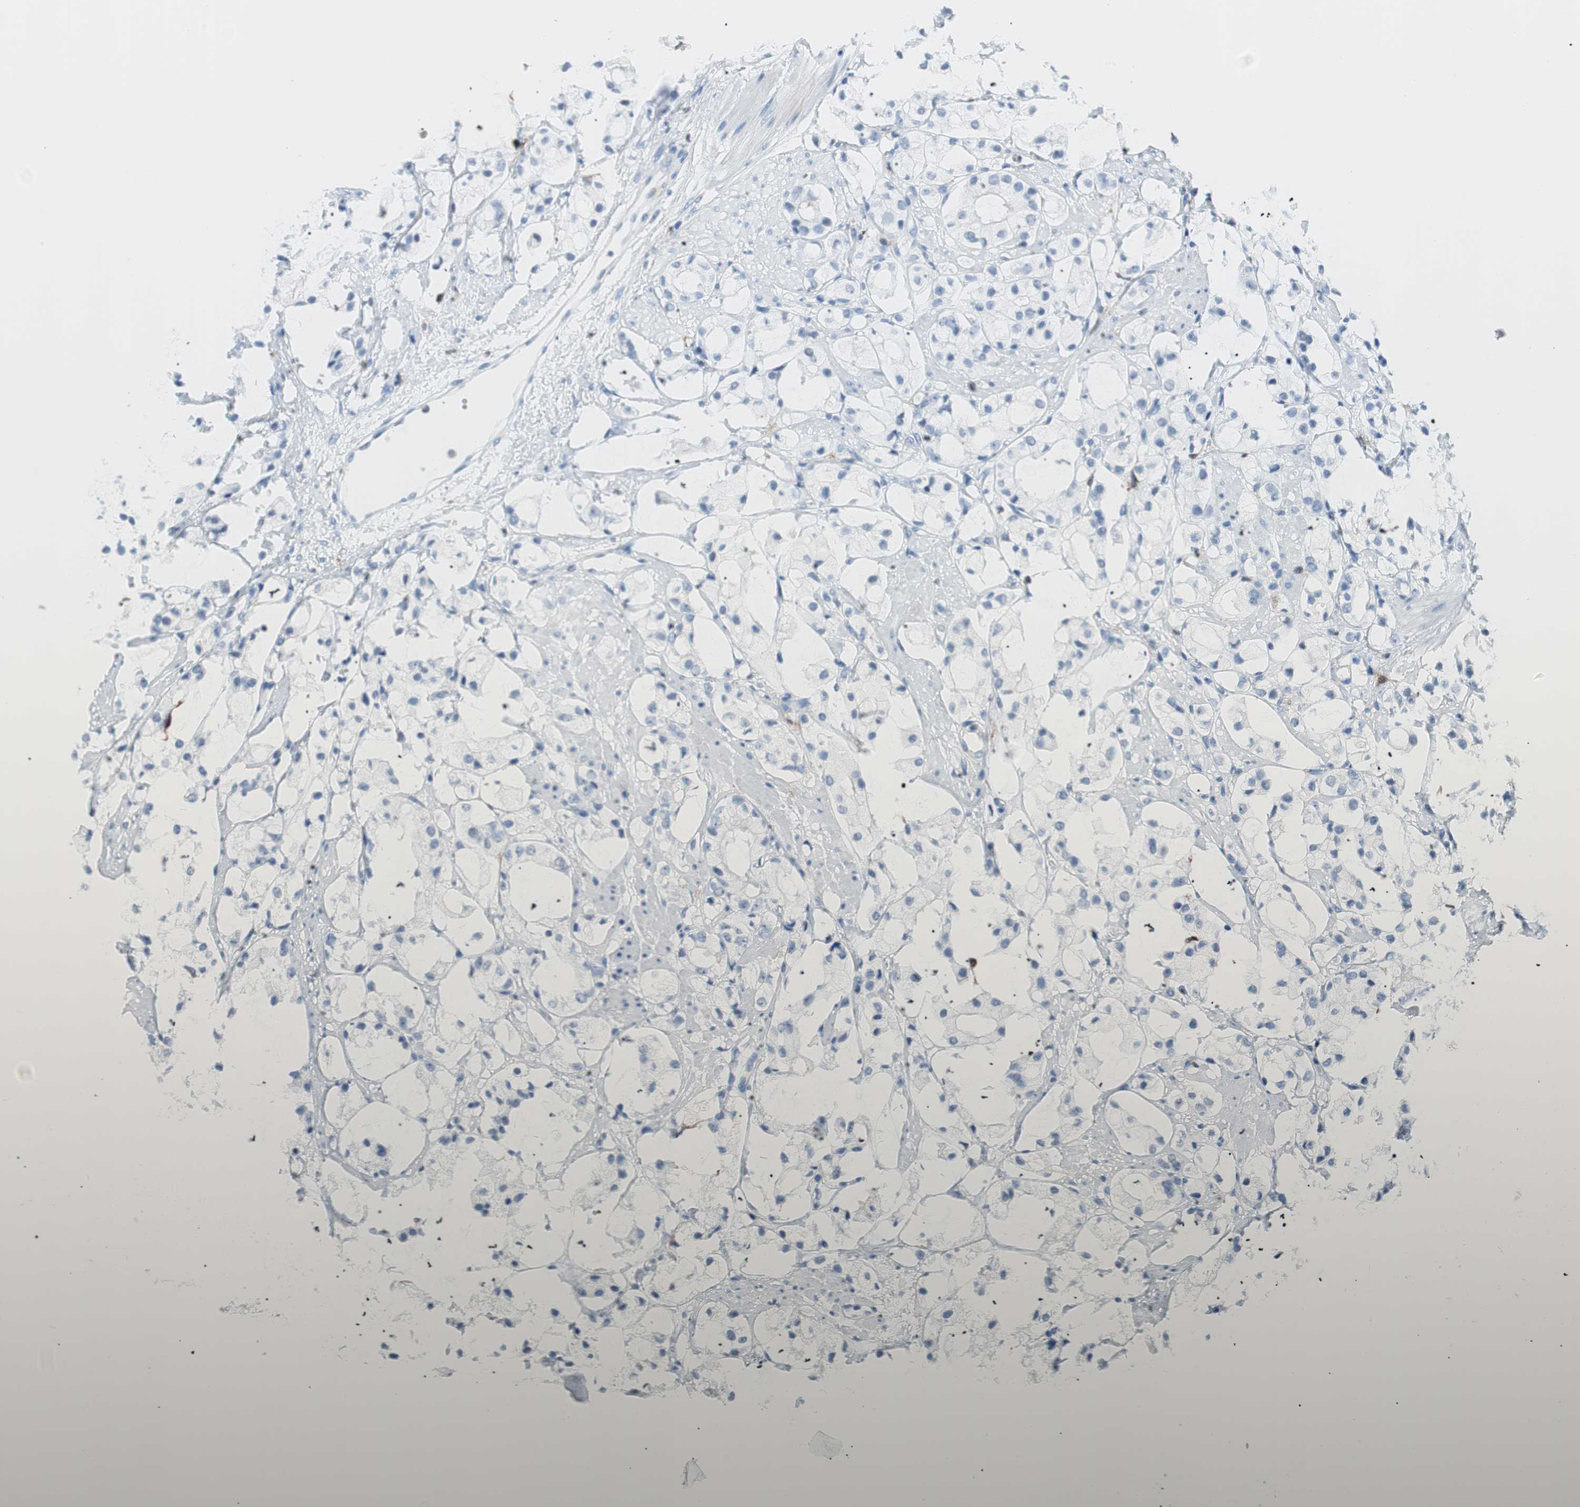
{"staining": {"intensity": "negative", "quantity": "none", "location": "none"}, "tissue": "prostate cancer", "cell_type": "Tumor cells", "image_type": "cancer", "snomed": [{"axis": "morphology", "description": "Adenocarcinoma, High grade"}, {"axis": "topography", "description": "Prostate"}], "caption": "Tumor cells show no significant staining in prostate cancer.", "gene": "IL18", "patient": {"sex": "male", "age": 85}}